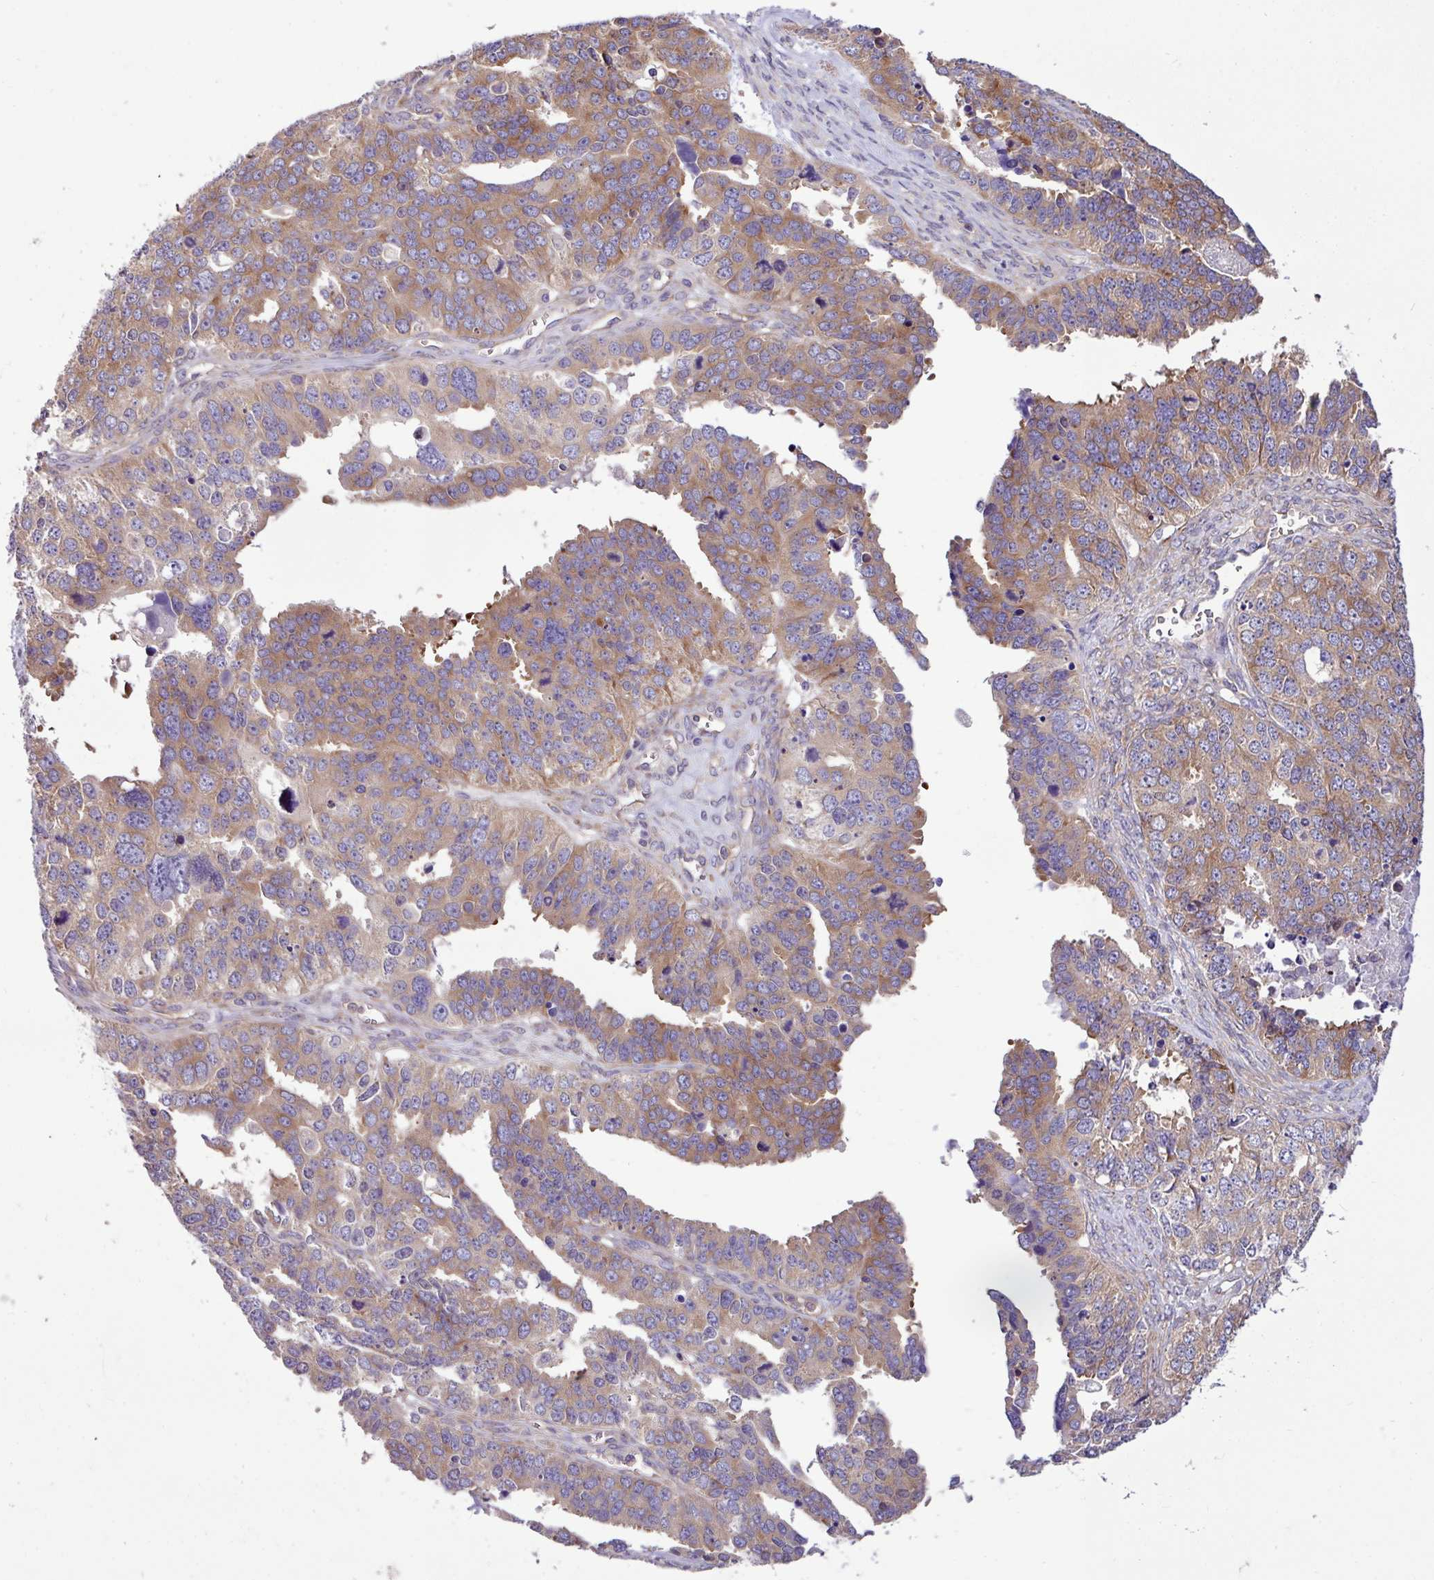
{"staining": {"intensity": "moderate", "quantity": ">75%", "location": "cytoplasmic/membranous"}, "tissue": "ovarian cancer", "cell_type": "Tumor cells", "image_type": "cancer", "snomed": [{"axis": "morphology", "description": "Cystadenocarcinoma, serous, NOS"}, {"axis": "topography", "description": "Ovary"}], "caption": "This photomicrograph shows ovarian cancer stained with IHC to label a protein in brown. The cytoplasmic/membranous of tumor cells show moderate positivity for the protein. Nuclei are counter-stained blue.", "gene": "MROH2A", "patient": {"sex": "female", "age": 76}}